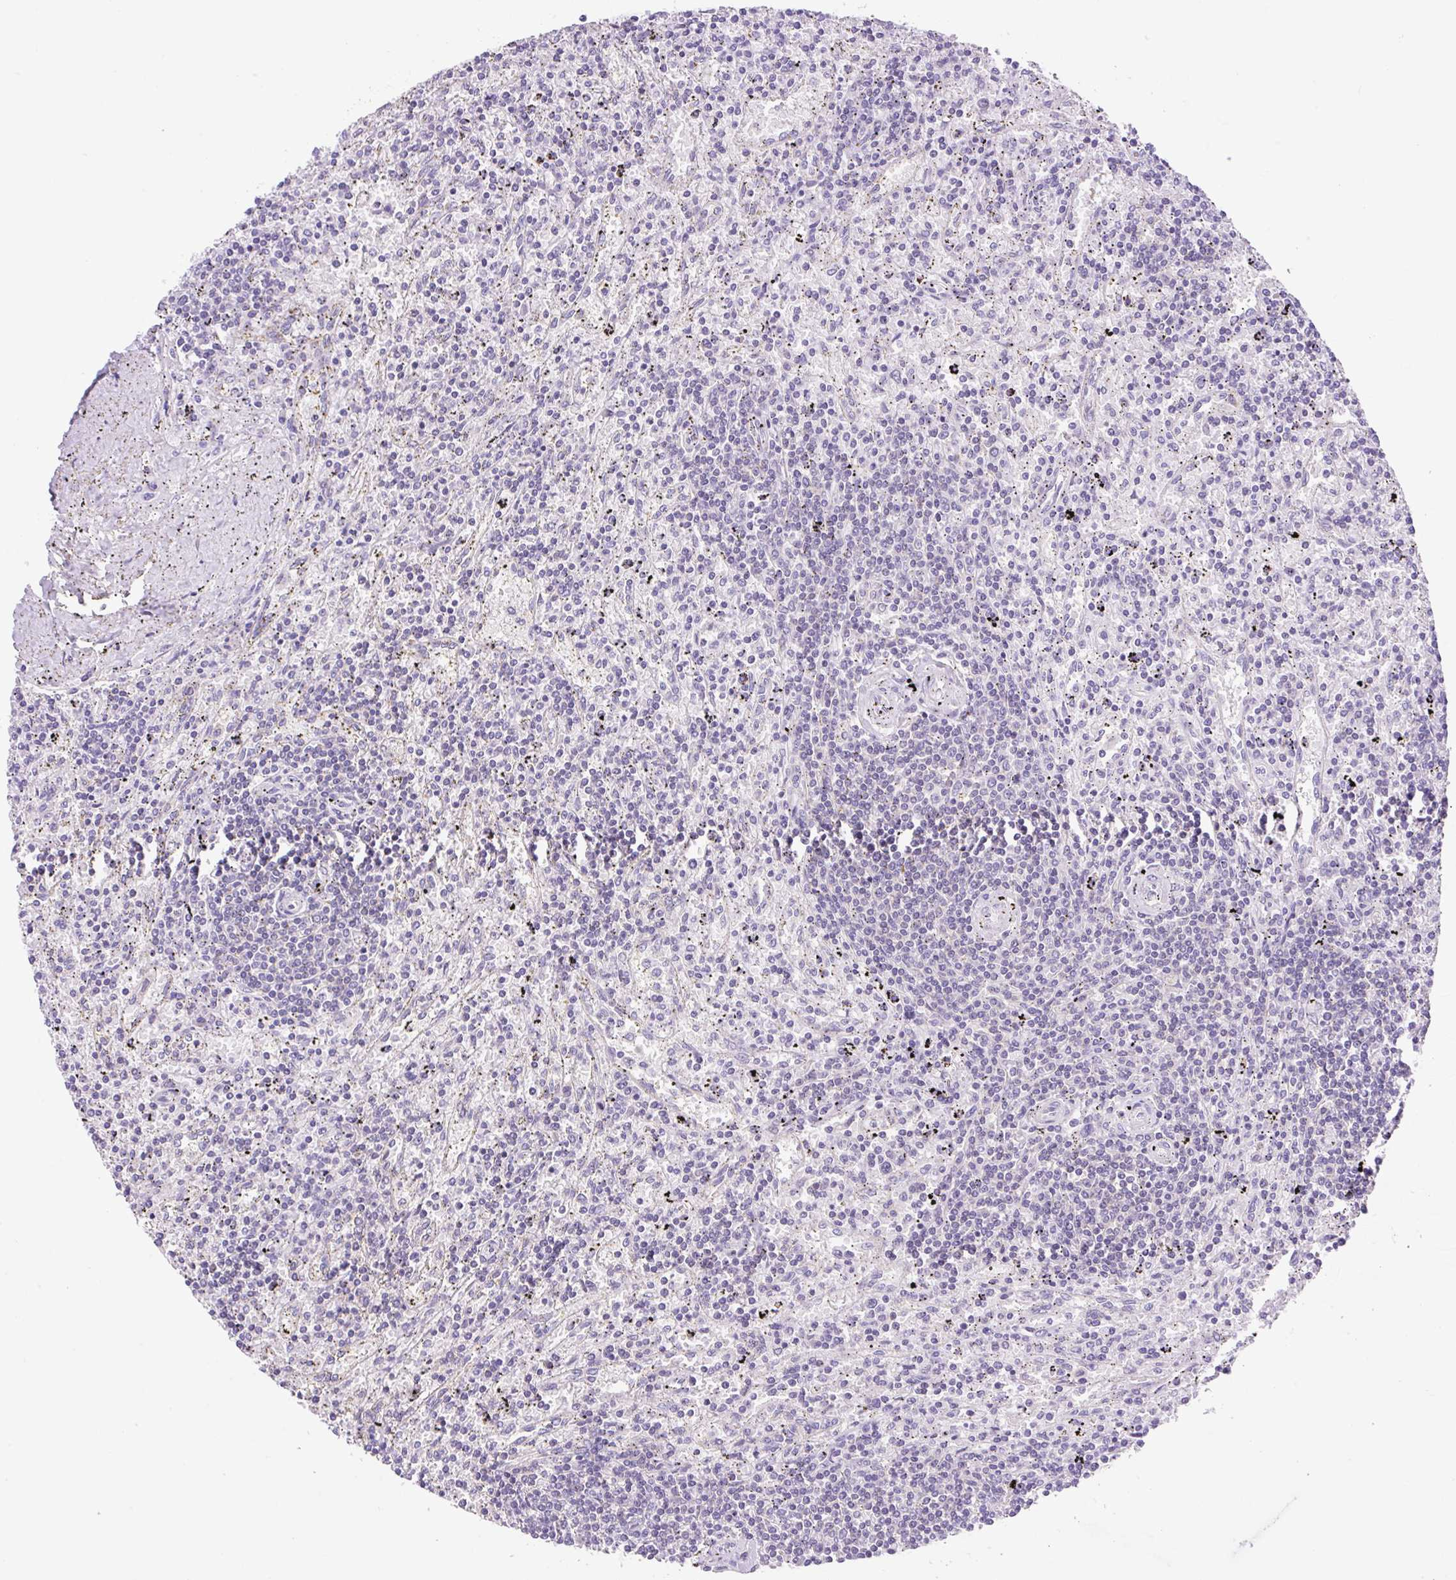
{"staining": {"intensity": "negative", "quantity": "none", "location": "none"}, "tissue": "lymphoma", "cell_type": "Tumor cells", "image_type": "cancer", "snomed": [{"axis": "morphology", "description": "Malignant lymphoma, non-Hodgkin's type, Low grade"}, {"axis": "topography", "description": "Spleen"}], "caption": "The histopathology image reveals no staining of tumor cells in lymphoma.", "gene": "CAMK2B", "patient": {"sex": "male", "age": 76}}